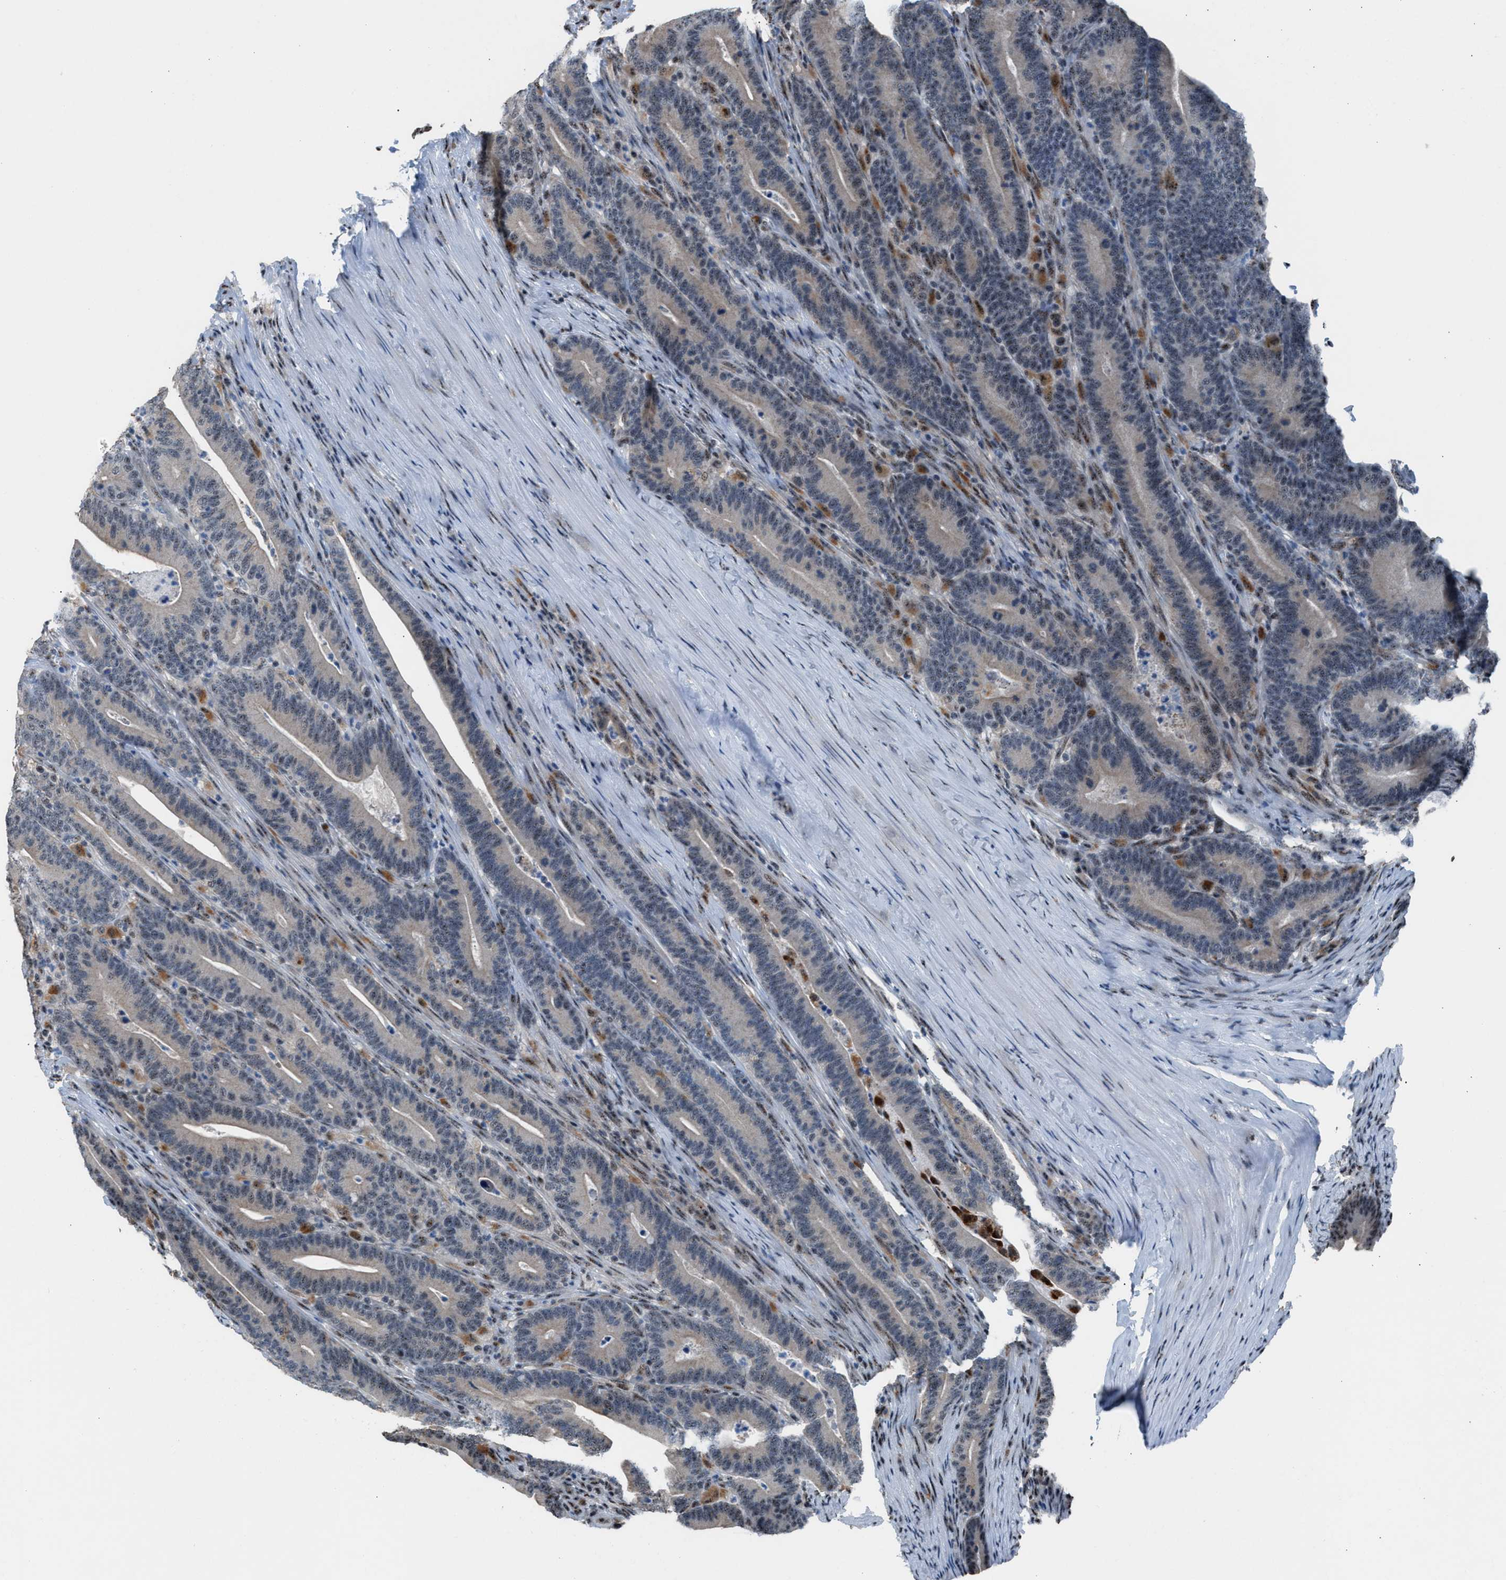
{"staining": {"intensity": "negative", "quantity": "none", "location": "none"}, "tissue": "colorectal cancer", "cell_type": "Tumor cells", "image_type": "cancer", "snomed": [{"axis": "morphology", "description": "Adenocarcinoma, NOS"}, {"axis": "topography", "description": "Colon"}], "caption": "Tumor cells are negative for protein expression in human adenocarcinoma (colorectal).", "gene": "CENPP", "patient": {"sex": "female", "age": 66}}